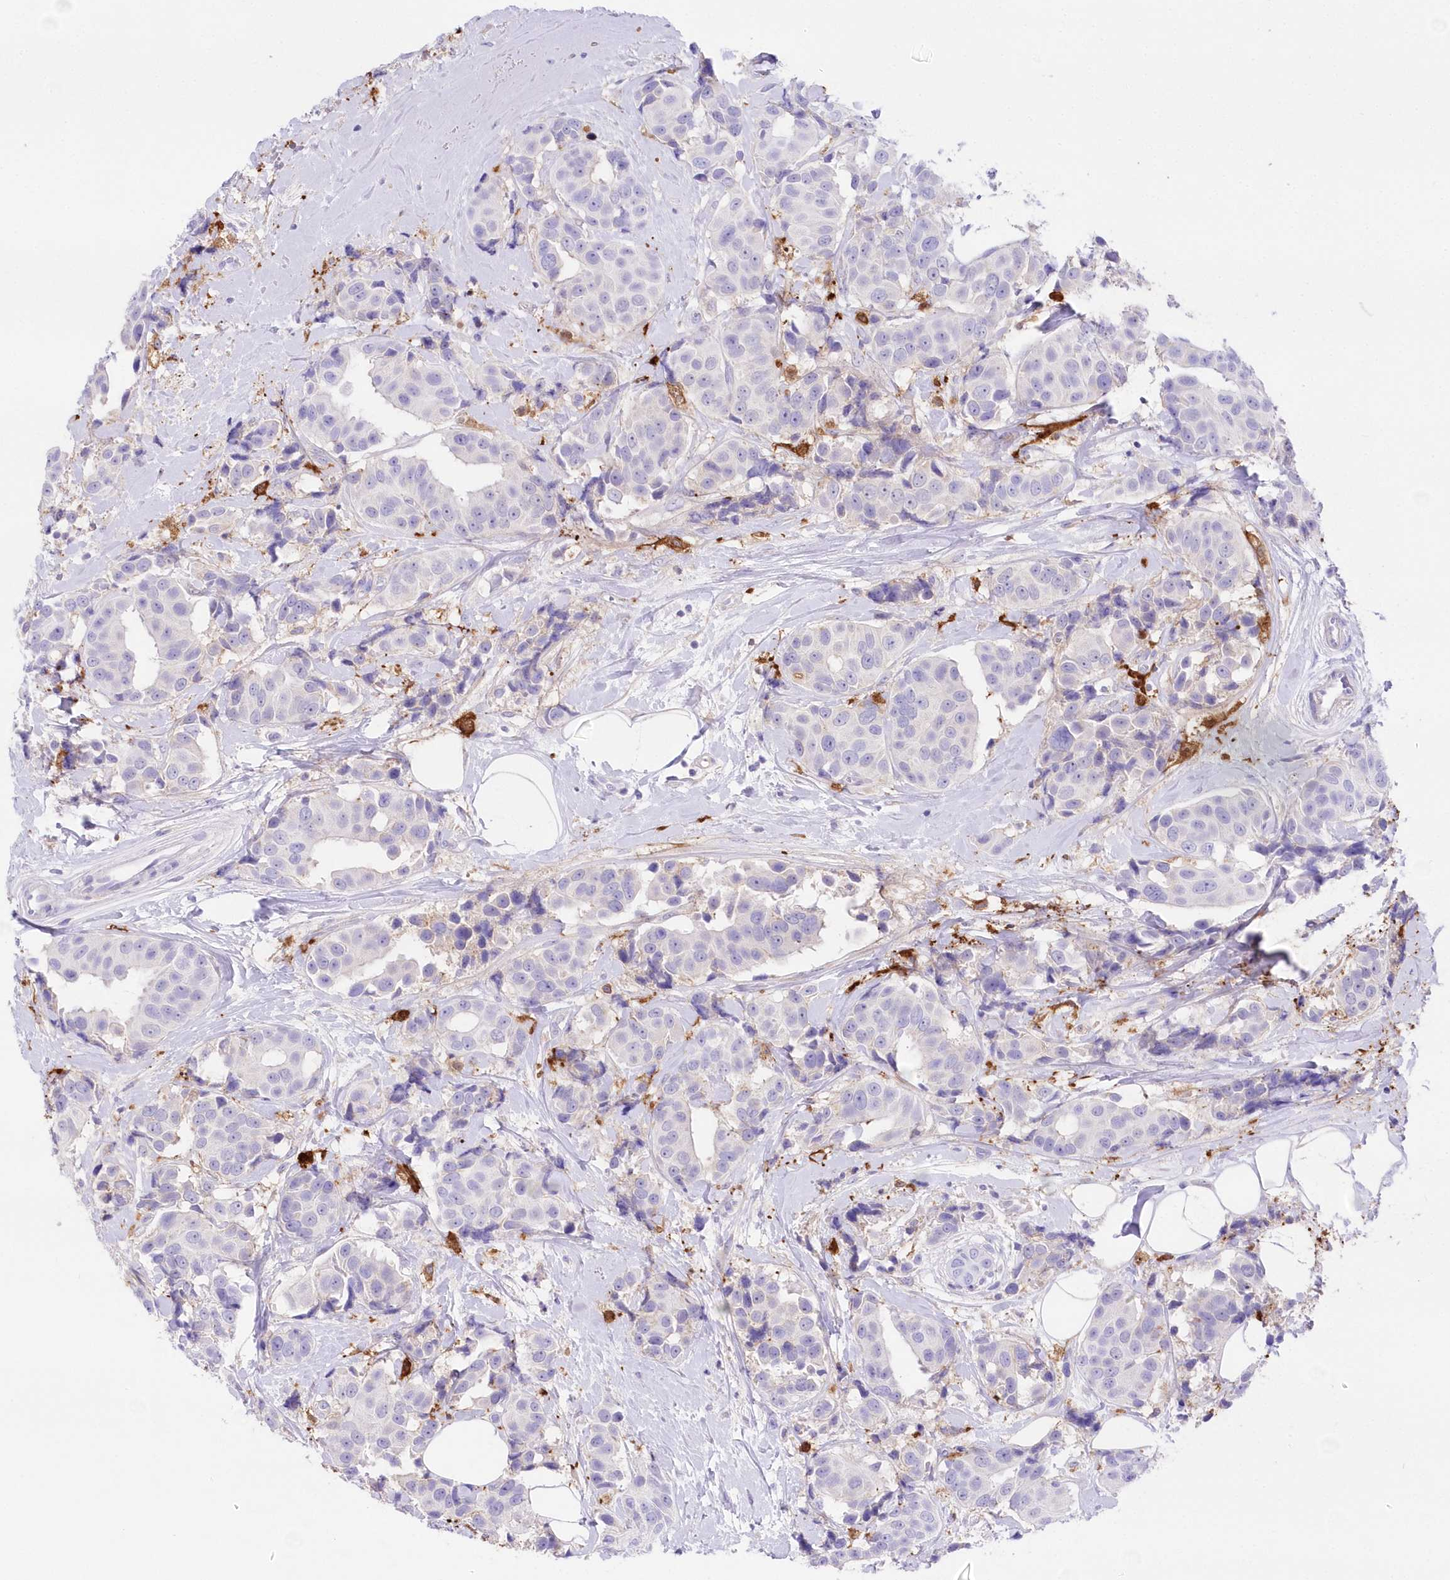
{"staining": {"intensity": "negative", "quantity": "none", "location": "none"}, "tissue": "breast cancer", "cell_type": "Tumor cells", "image_type": "cancer", "snomed": [{"axis": "morphology", "description": "Normal tissue, NOS"}, {"axis": "morphology", "description": "Duct carcinoma"}, {"axis": "topography", "description": "Breast"}], "caption": "The immunohistochemistry histopathology image has no significant staining in tumor cells of breast cancer tissue.", "gene": "DNAJC19", "patient": {"sex": "female", "age": 39}}